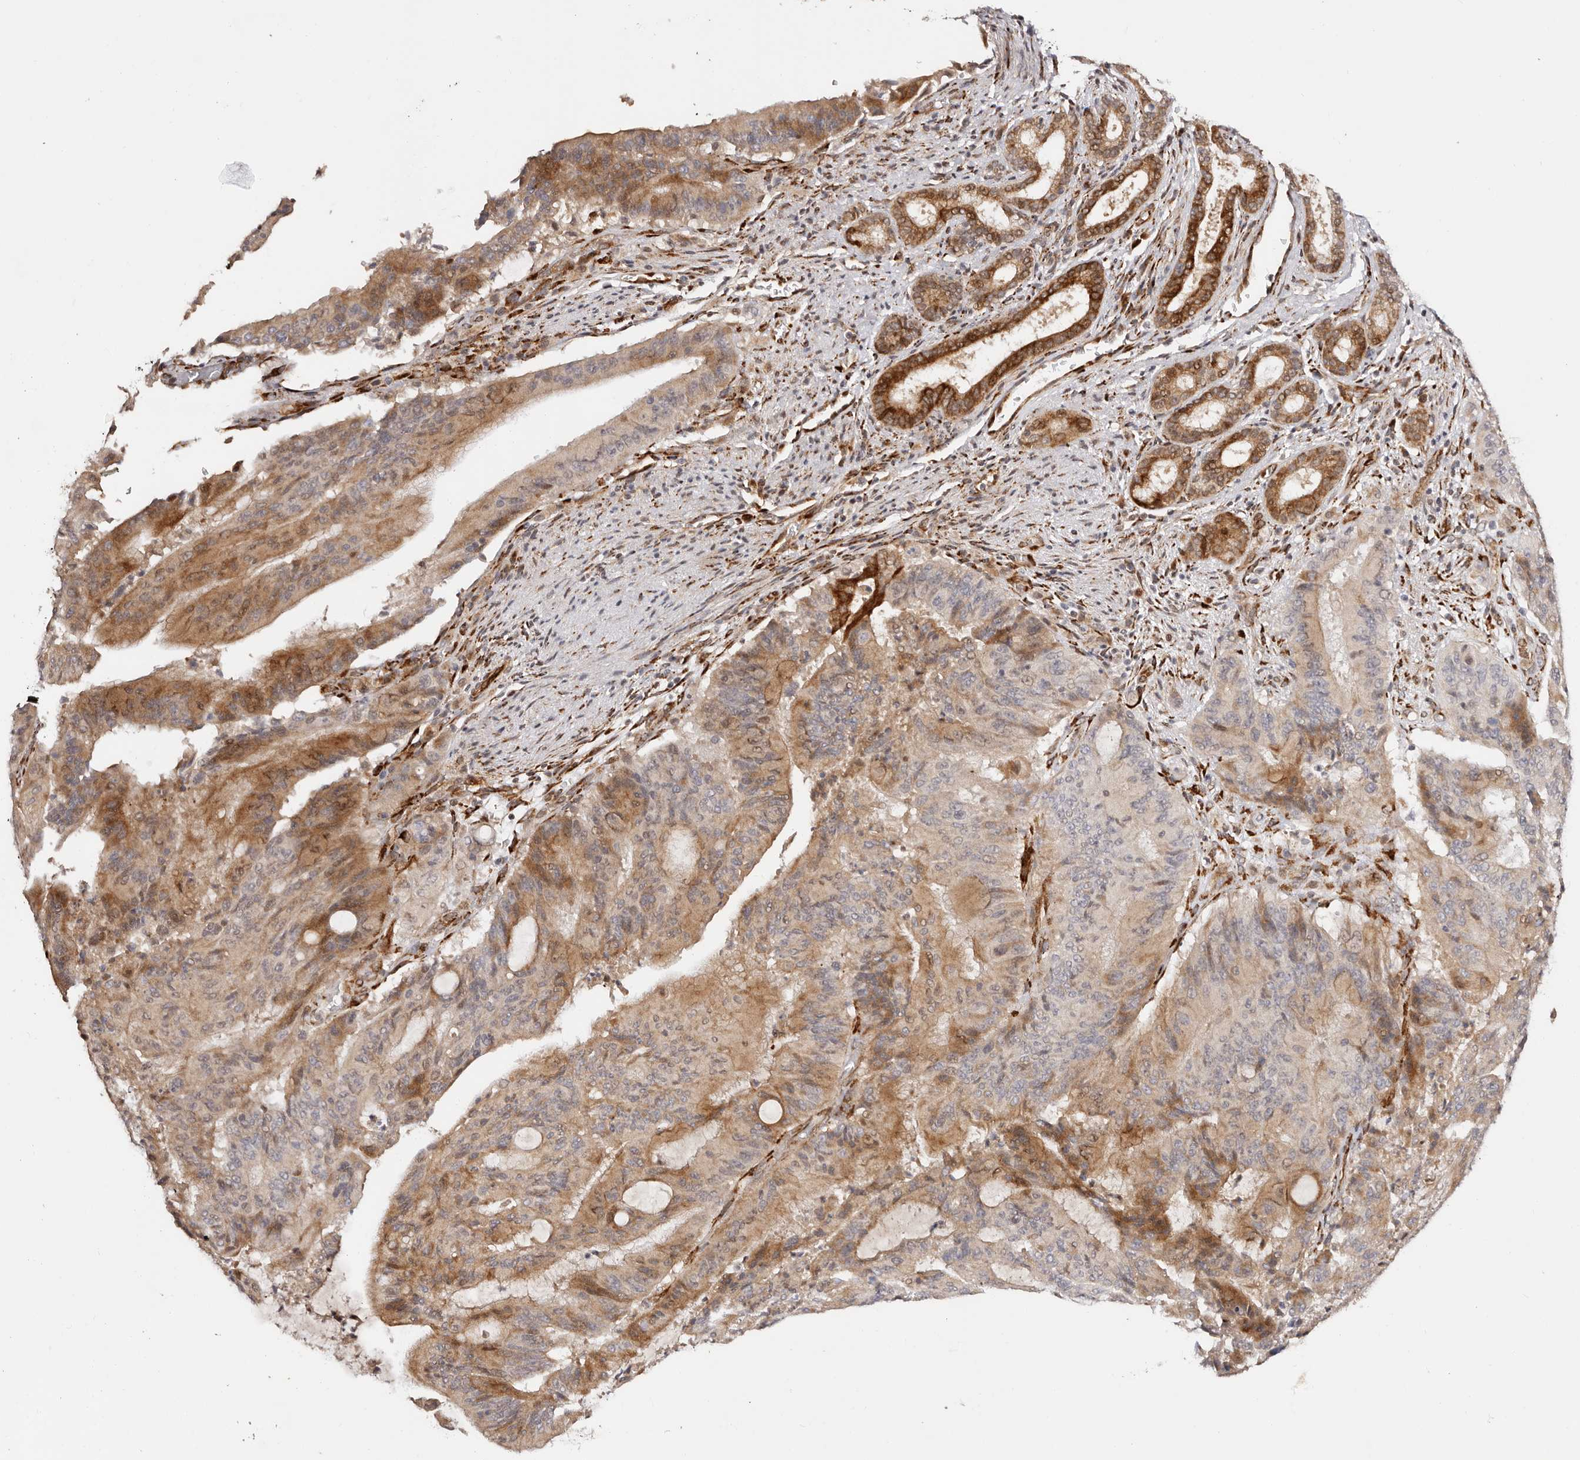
{"staining": {"intensity": "moderate", "quantity": "25%-75%", "location": "cytoplasmic/membranous"}, "tissue": "liver cancer", "cell_type": "Tumor cells", "image_type": "cancer", "snomed": [{"axis": "morphology", "description": "Normal tissue, NOS"}, {"axis": "morphology", "description": "Cholangiocarcinoma"}, {"axis": "topography", "description": "Liver"}, {"axis": "topography", "description": "Peripheral nerve tissue"}], "caption": "IHC photomicrograph of liver cancer (cholangiocarcinoma) stained for a protein (brown), which shows medium levels of moderate cytoplasmic/membranous staining in about 25%-75% of tumor cells.", "gene": "BCL2L15", "patient": {"sex": "female", "age": 73}}